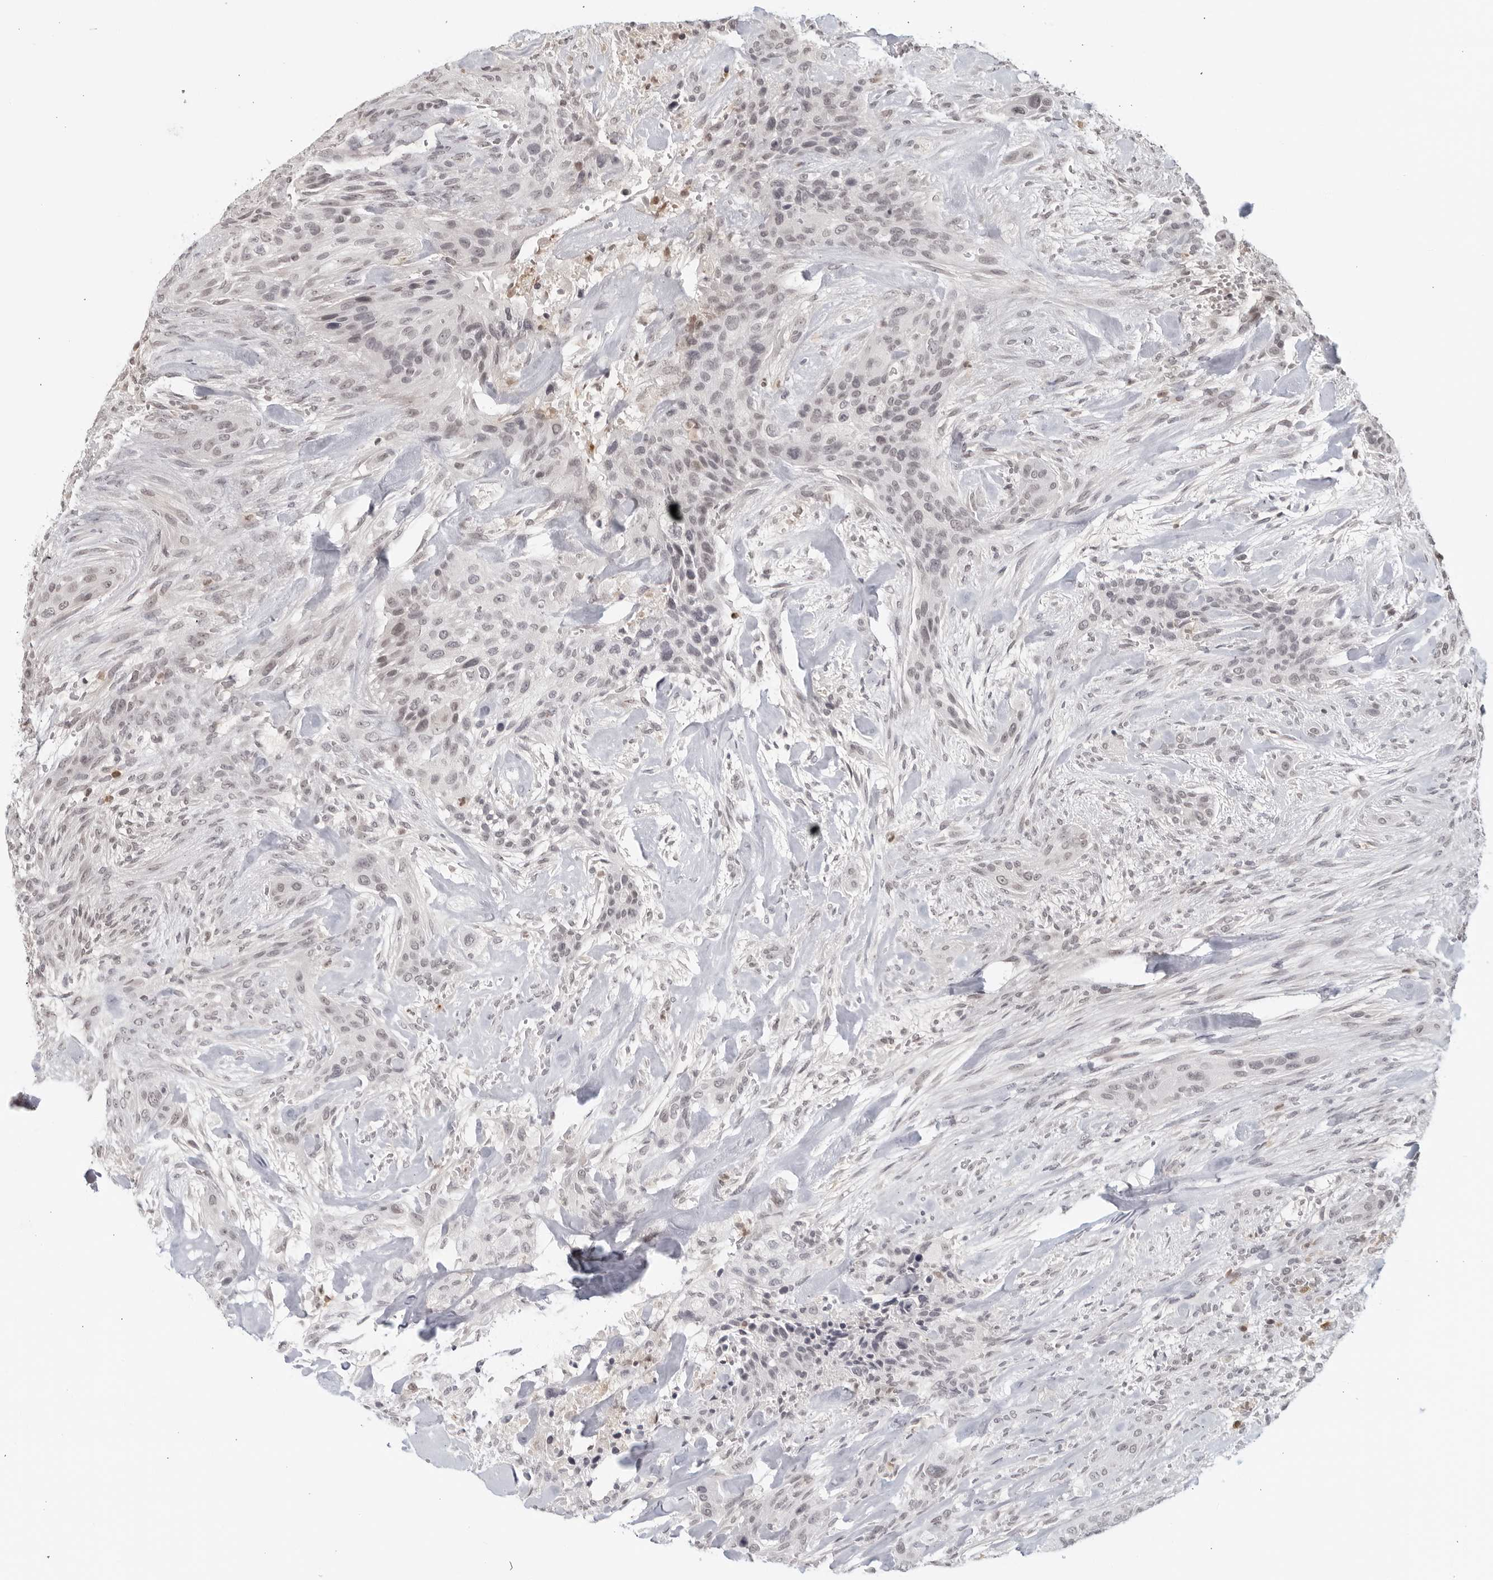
{"staining": {"intensity": "negative", "quantity": "none", "location": "none"}, "tissue": "urothelial cancer", "cell_type": "Tumor cells", "image_type": "cancer", "snomed": [{"axis": "morphology", "description": "Urothelial carcinoma, High grade"}, {"axis": "topography", "description": "Urinary bladder"}], "caption": "Histopathology image shows no protein staining in tumor cells of urothelial carcinoma (high-grade) tissue.", "gene": "RAB11FIP3", "patient": {"sex": "male", "age": 35}}